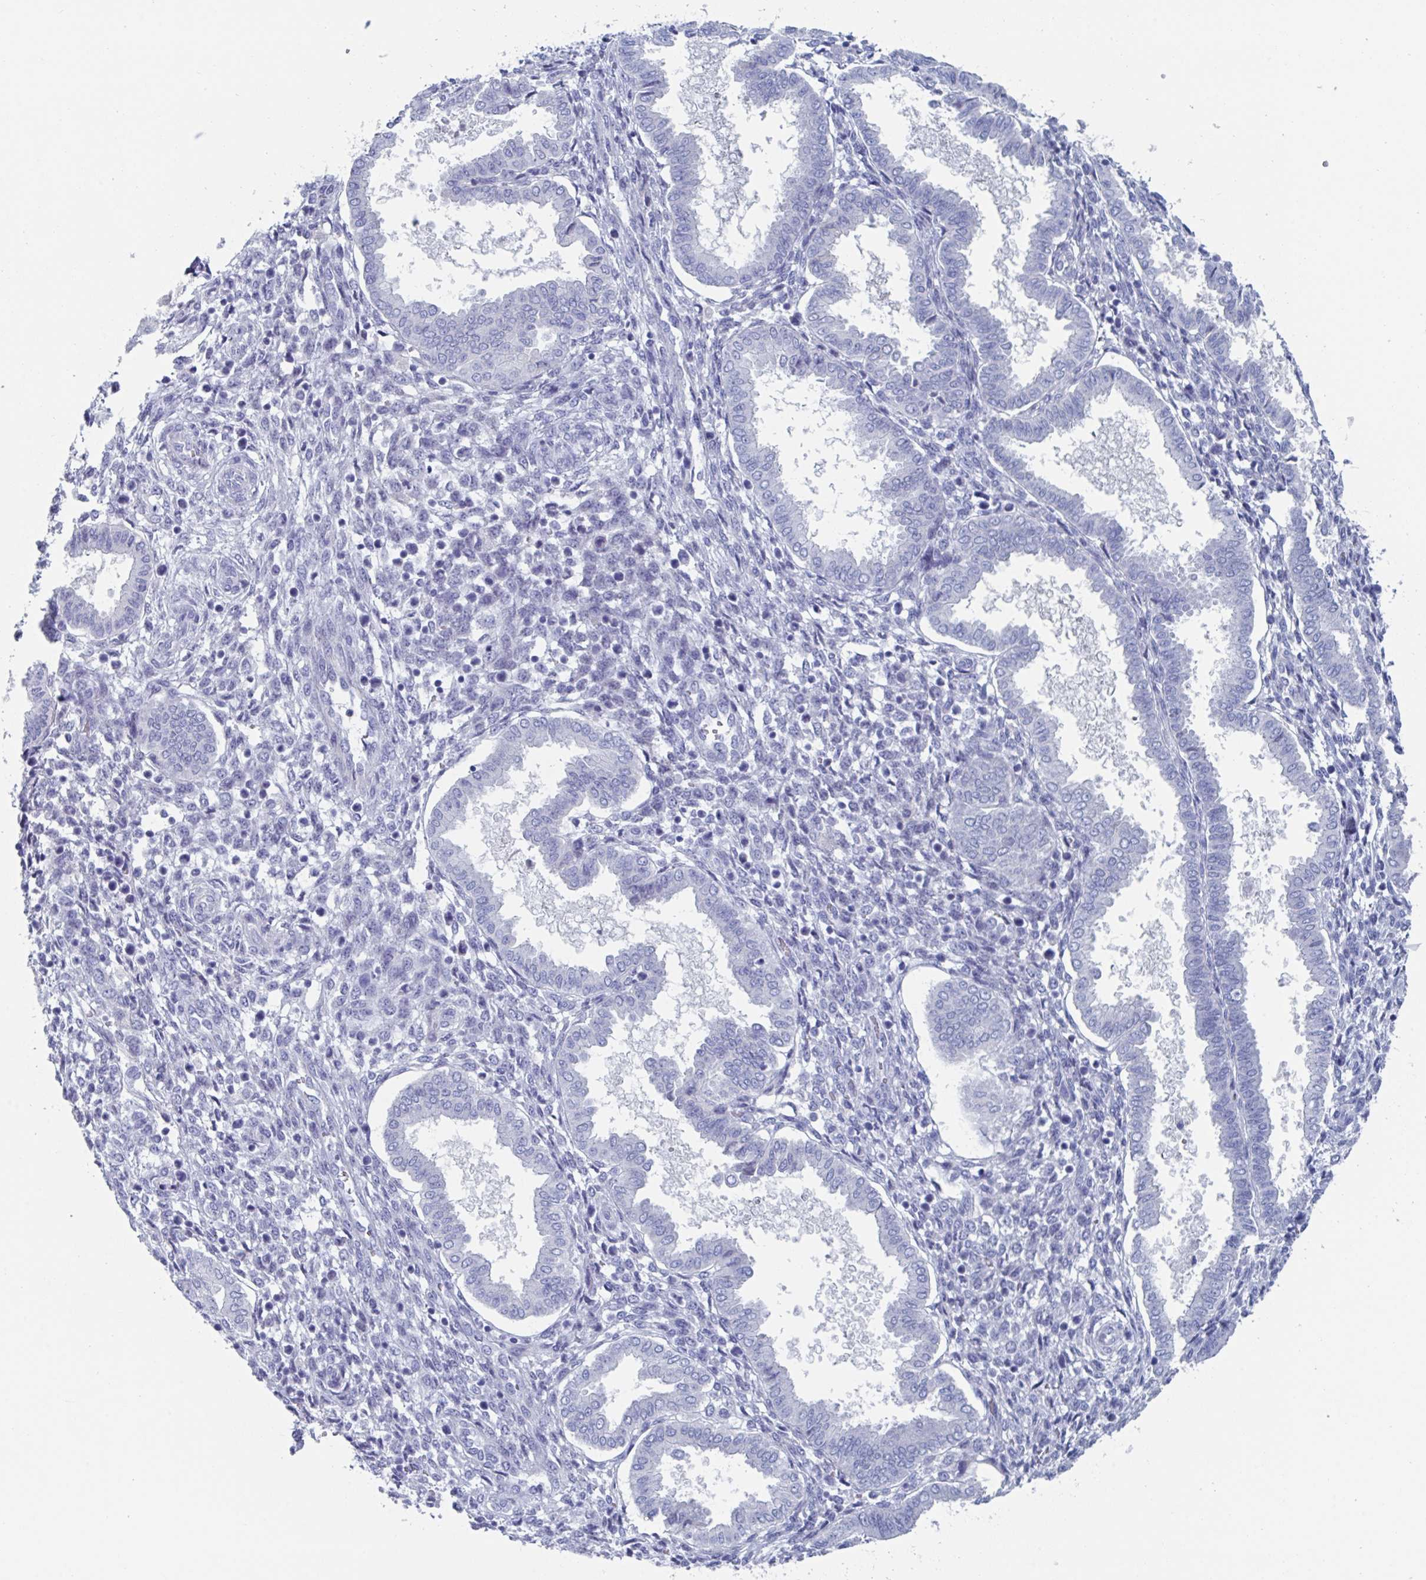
{"staining": {"intensity": "negative", "quantity": "none", "location": "none"}, "tissue": "endometrium", "cell_type": "Cells in endometrial stroma", "image_type": "normal", "snomed": [{"axis": "morphology", "description": "Normal tissue, NOS"}, {"axis": "topography", "description": "Endometrium"}], "caption": "Immunohistochemistry histopathology image of unremarkable endometrium stained for a protein (brown), which shows no positivity in cells in endometrial stroma.", "gene": "NT5C3B", "patient": {"sex": "female", "age": 24}}